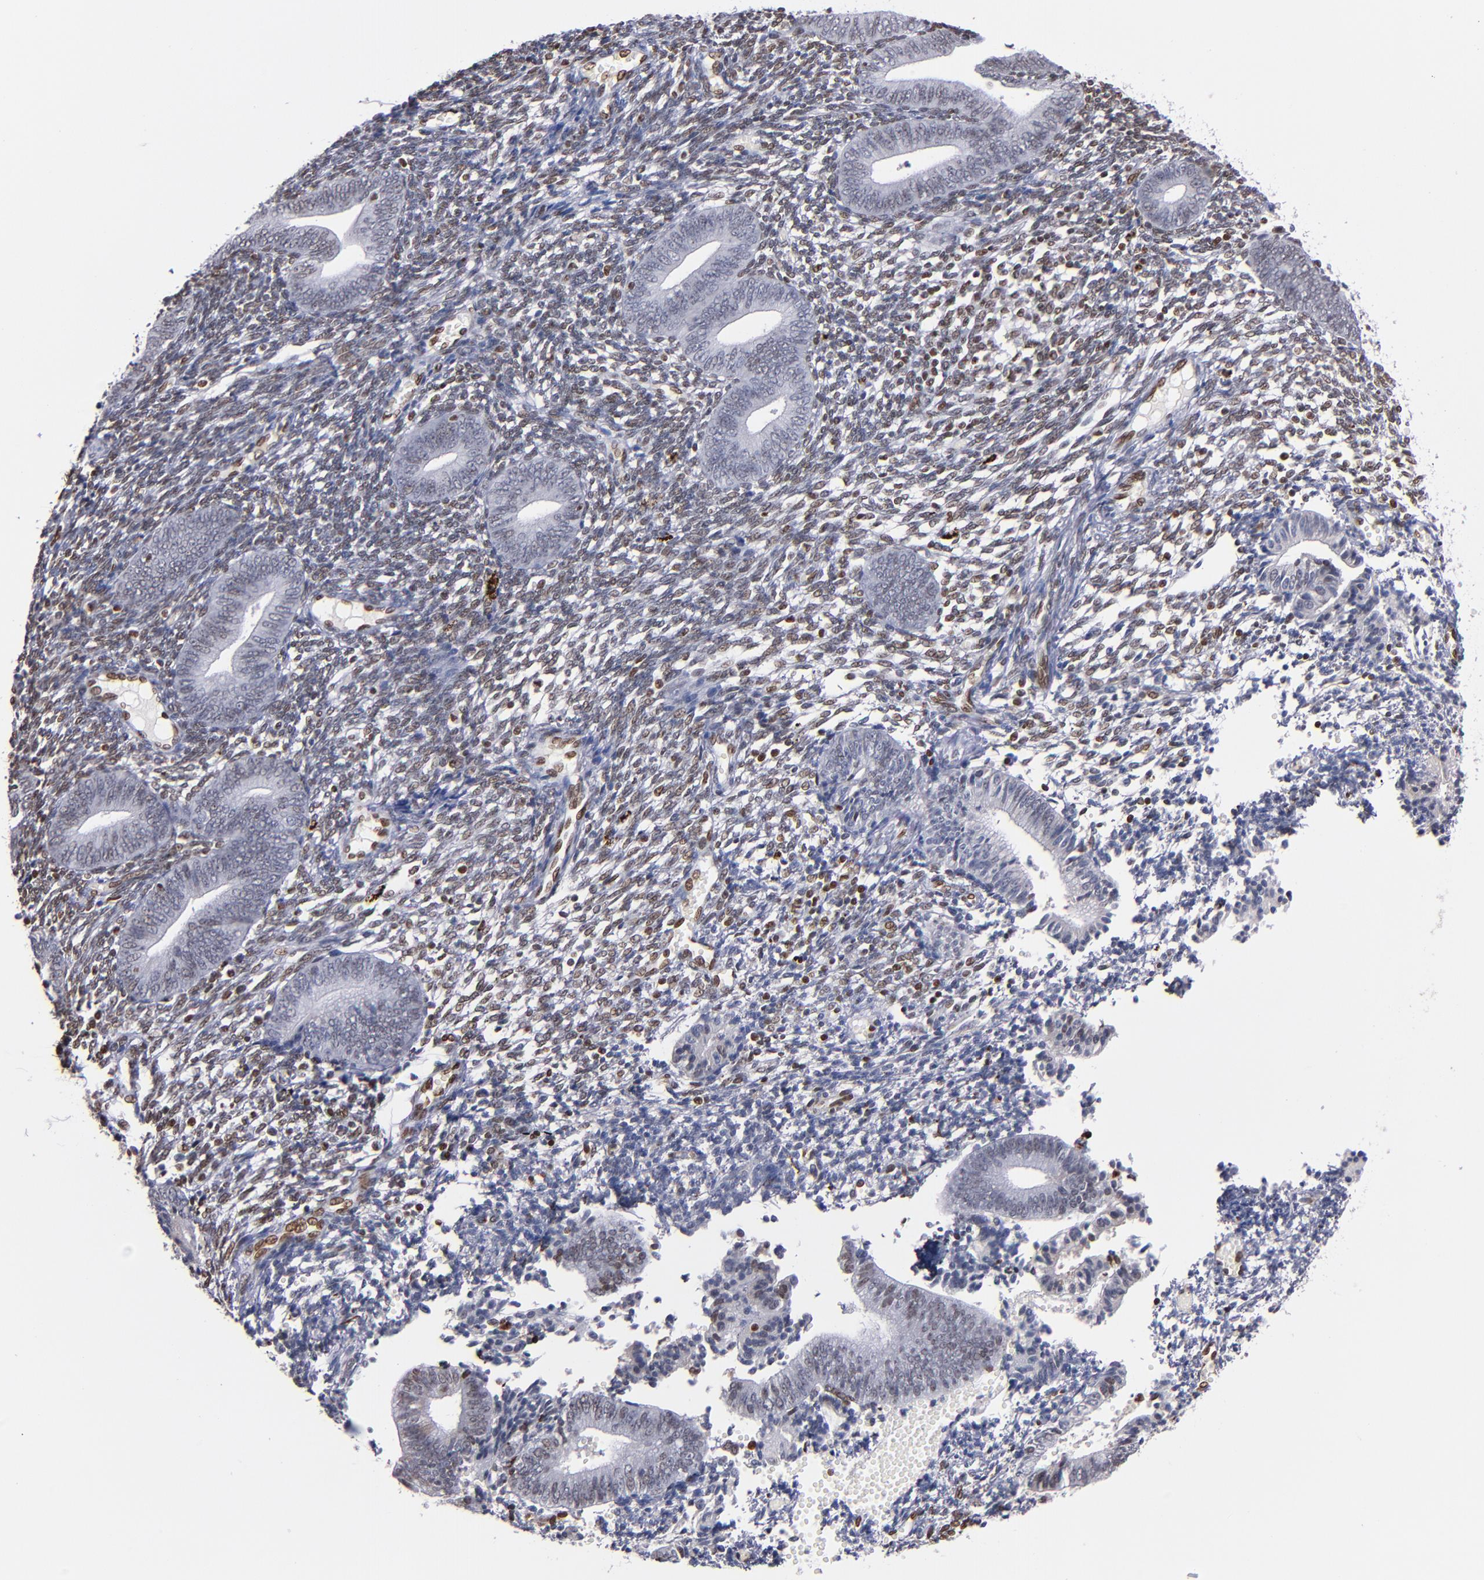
{"staining": {"intensity": "moderate", "quantity": "25%-75%", "location": "nuclear"}, "tissue": "endometrium", "cell_type": "Cells in endometrial stroma", "image_type": "normal", "snomed": [{"axis": "morphology", "description": "Normal tissue, NOS"}, {"axis": "topography", "description": "Uterus"}, {"axis": "topography", "description": "Endometrium"}], "caption": "This is a photomicrograph of immunohistochemistry staining of benign endometrium, which shows moderate expression in the nuclear of cells in endometrial stroma.", "gene": "IFI16", "patient": {"sex": "female", "age": 33}}